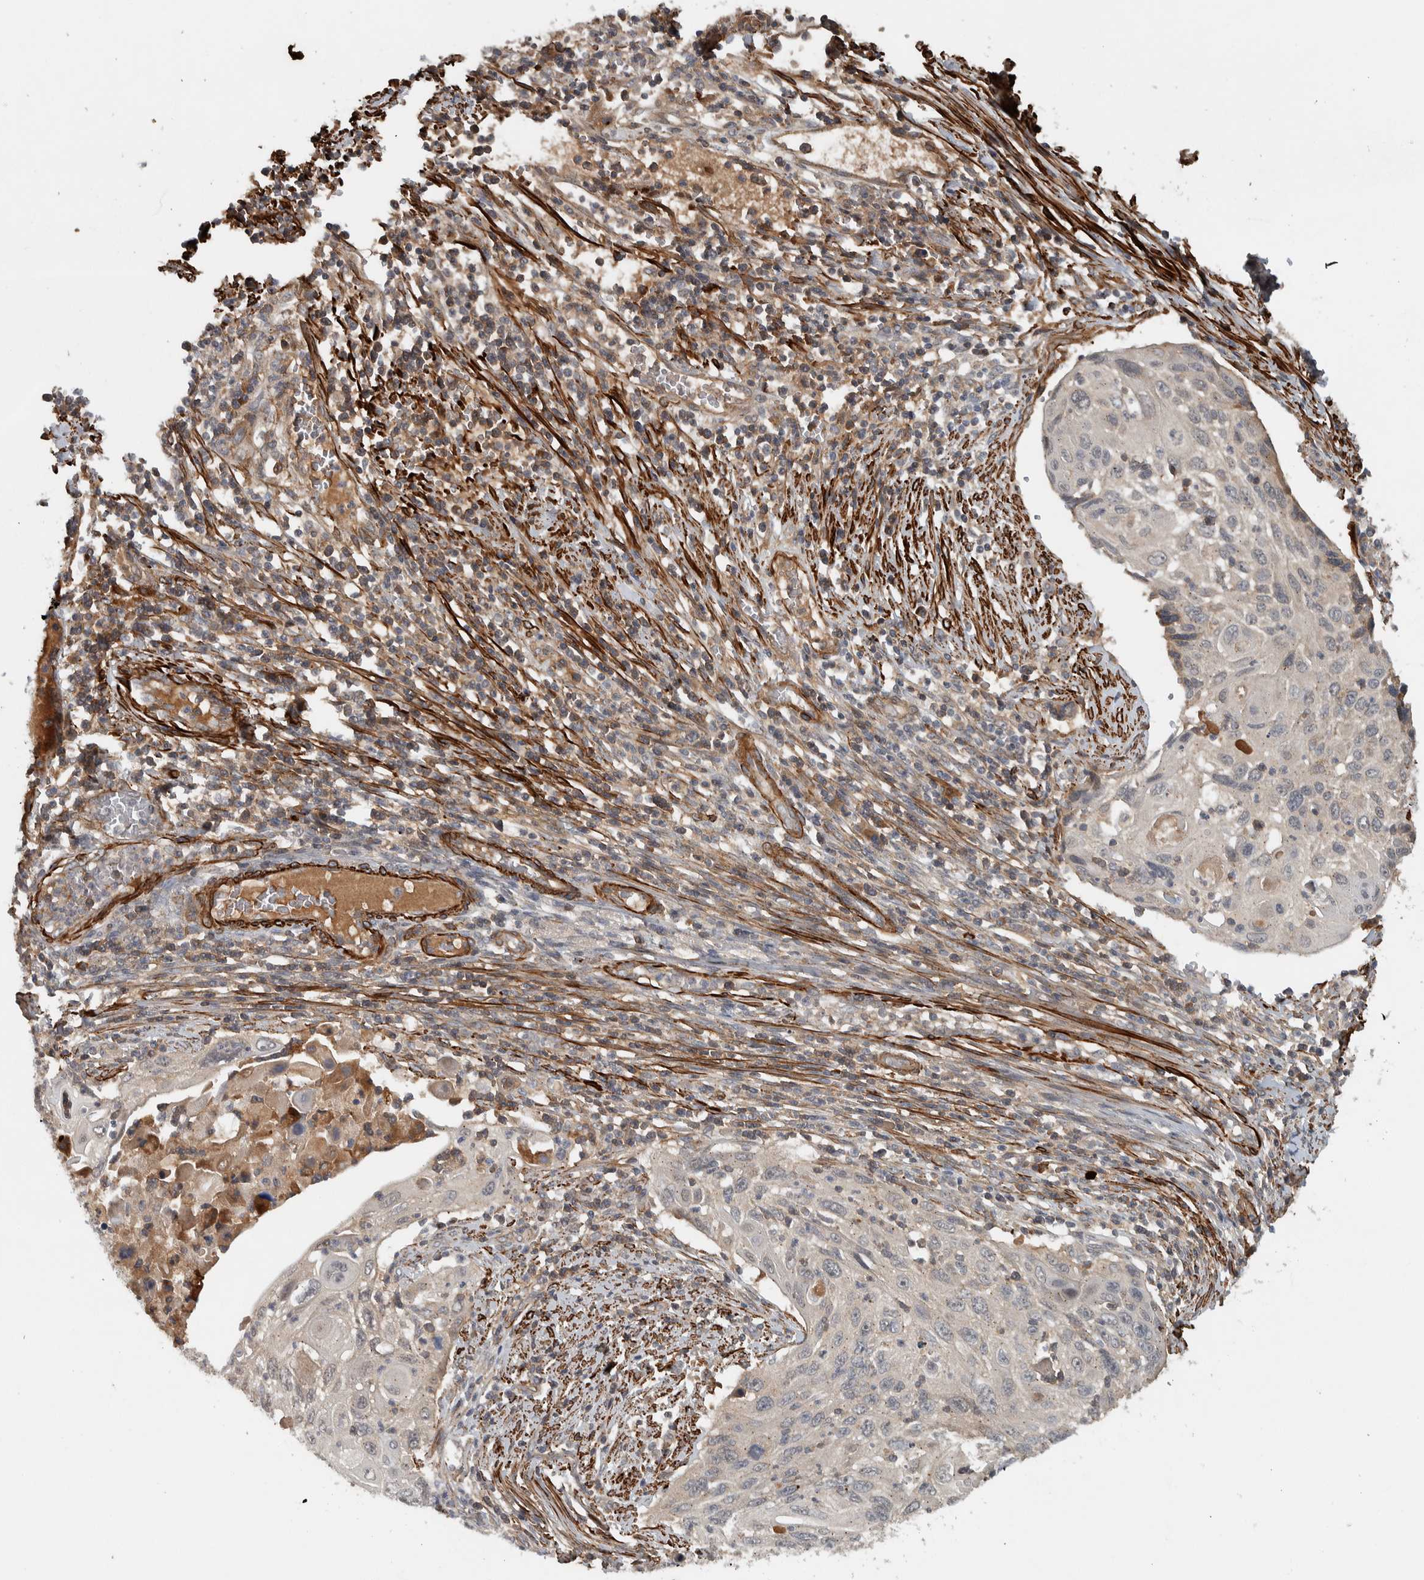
{"staining": {"intensity": "negative", "quantity": "none", "location": "none"}, "tissue": "cervical cancer", "cell_type": "Tumor cells", "image_type": "cancer", "snomed": [{"axis": "morphology", "description": "Squamous cell carcinoma, NOS"}, {"axis": "topography", "description": "Cervix"}], "caption": "Tumor cells are negative for protein expression in human squamous cell carcinoma (cervical). Brightfield microscopy of immunohistochemistry stained with DAB (brown) and hematoxylin (blue), captured at high magnification.", "gene": "LBHD1", "patient": {"sex": "female", "age": 70}}